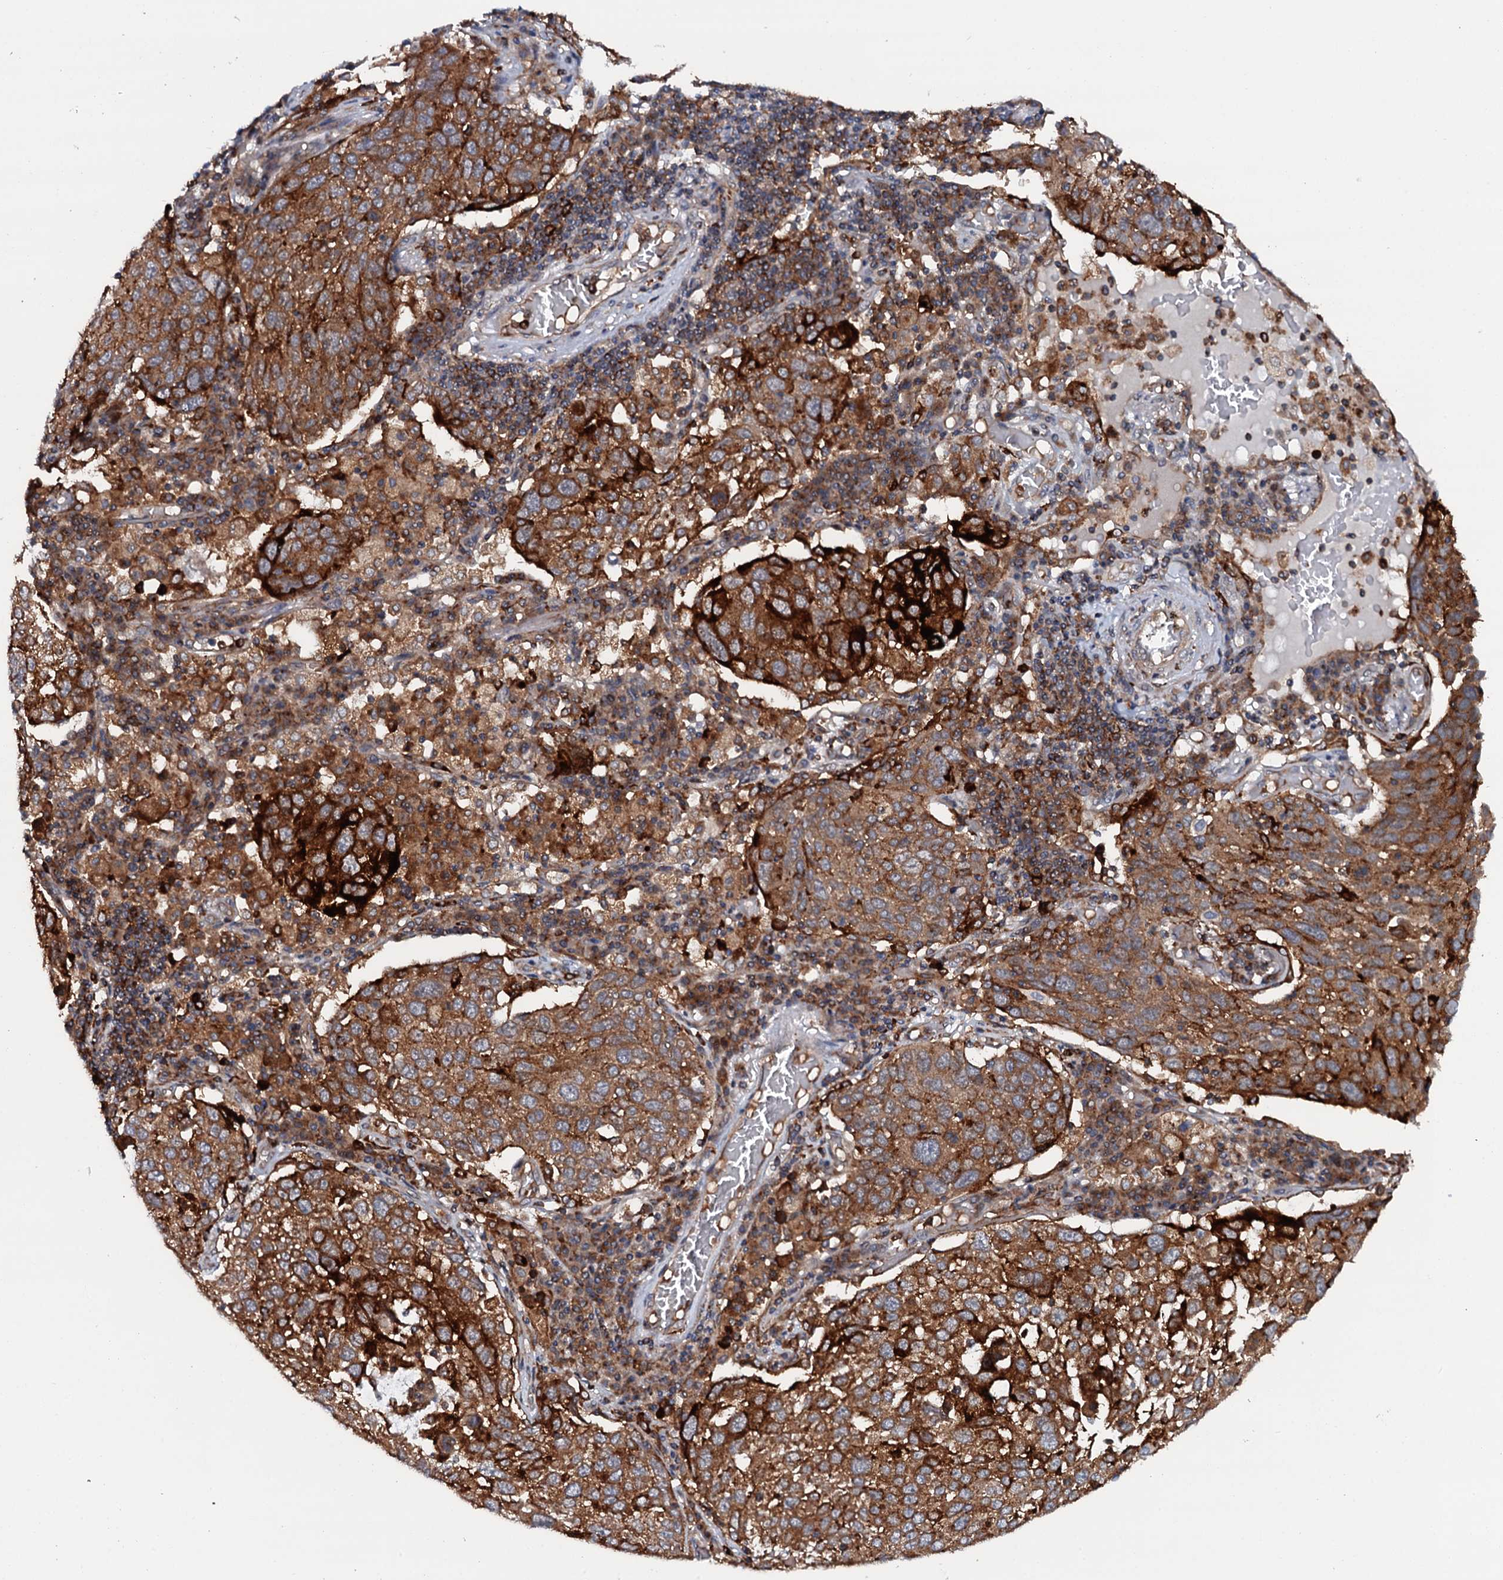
{"staining": {"intensity": "strong", "quantity": ">75%", "location": "cytoplasmic/membranous"}, "tissue": "lung cancer", "cell_type": "Tumor cells", "image_type": "cancer", "snomed": [{"axis": "morphology", "description": "Squamous cell carcinoma, NOS"}, {"axis": "topography", "description": "Lung"}], "caption": "Immunohistochemical staining of lung cancer (squamous cell carcinoma) shows high levels of strong cytoplasmic/membranous staining in about >75% of tumor cells.", "gene": "VAMP8", "patient": {"sex": "male", "age": 65}}